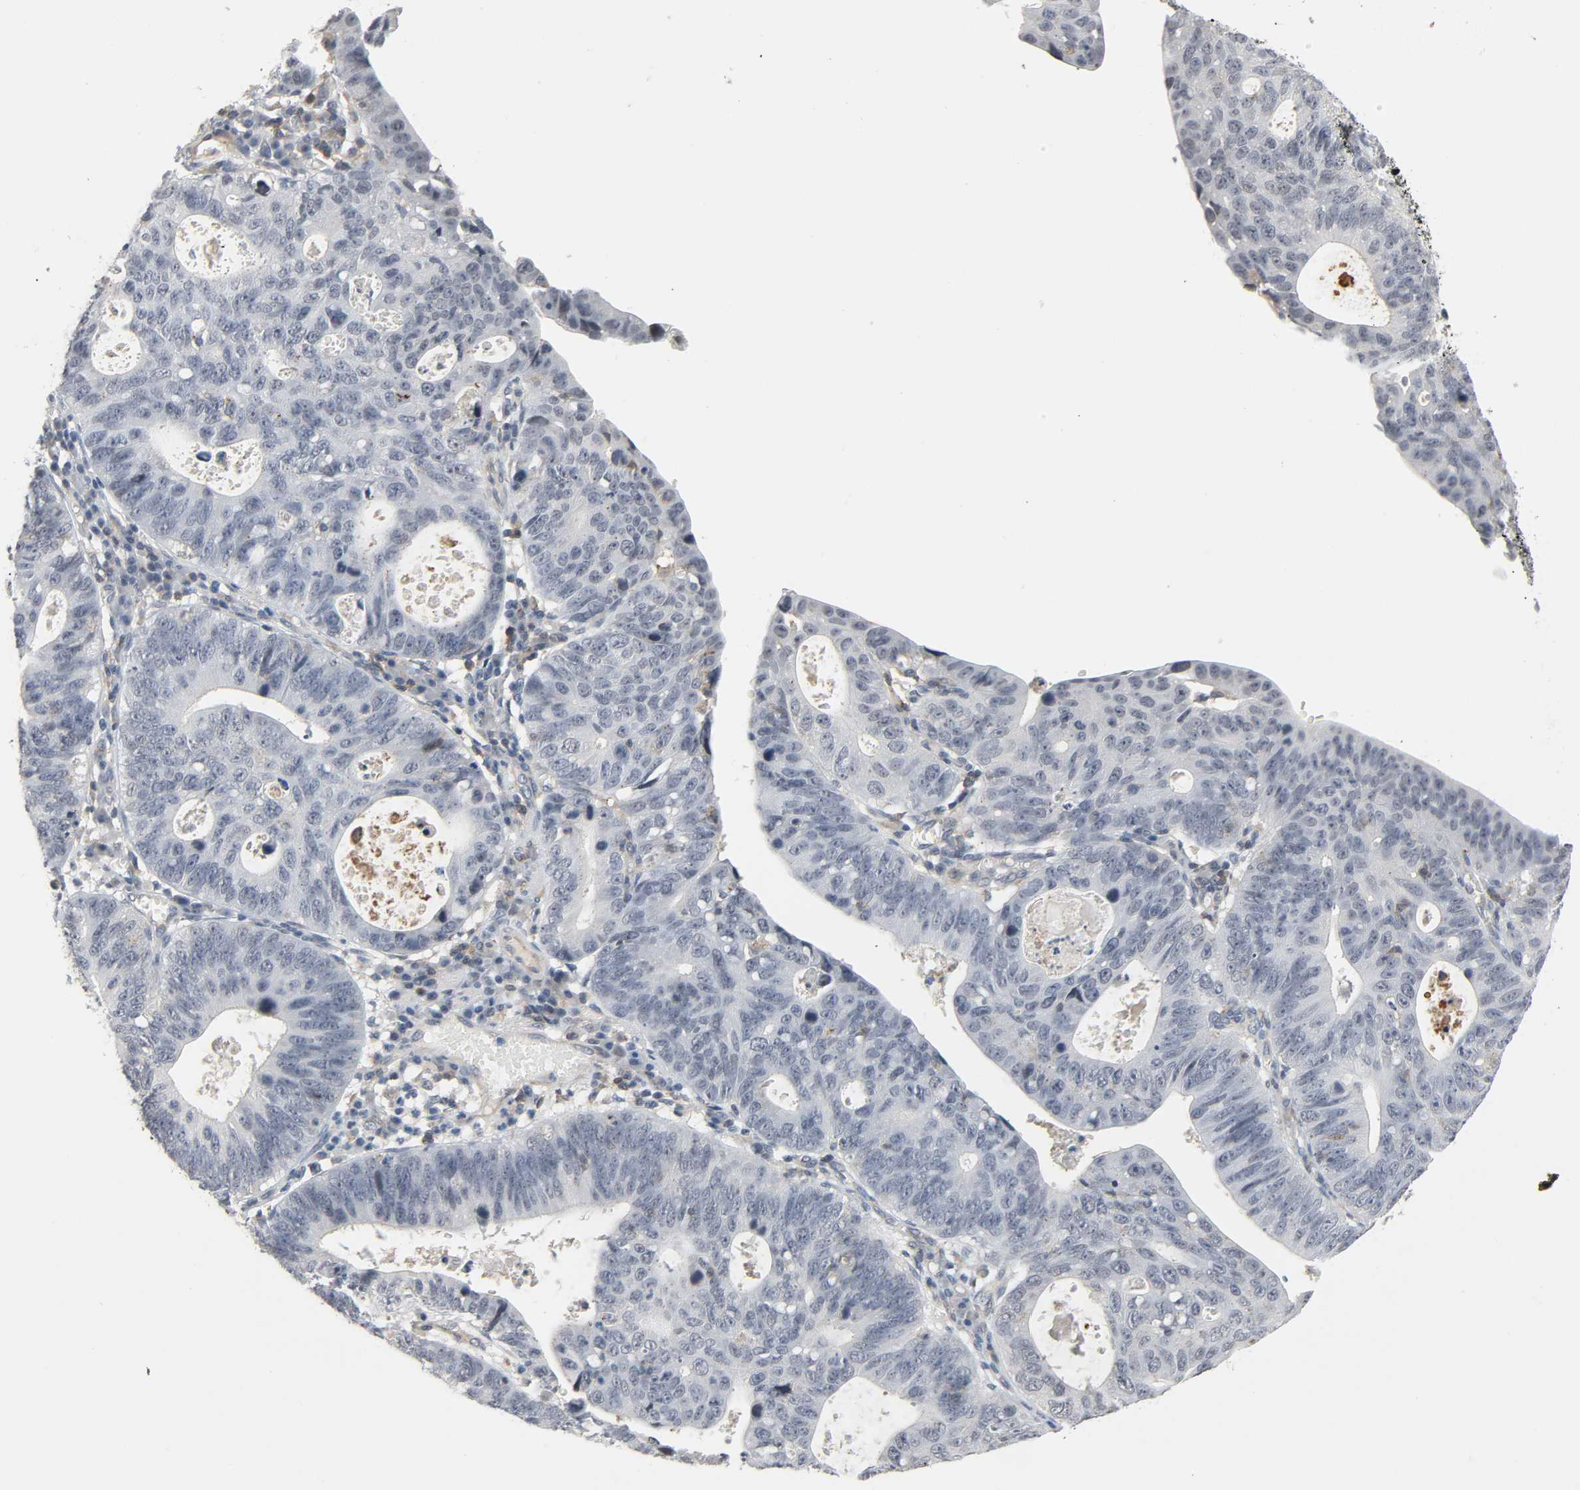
{"staining": {"intensity": "negative", "quantity": "none", "location": "none"}, "tissue": "stomach cancer", "cell_type": "Tumor cells", "image_type": "cancer", "snomed": [{"axis": "morphology", "description": "Adenocarcinoma, NOS"}, {"axis": "topography", "description": "Stomach"}], "caption": "The micrograph displays no significant expression in tumor cells of stomach cancer.", "gene": "CD4", "patient": {"sex": "male", "age": 59}}